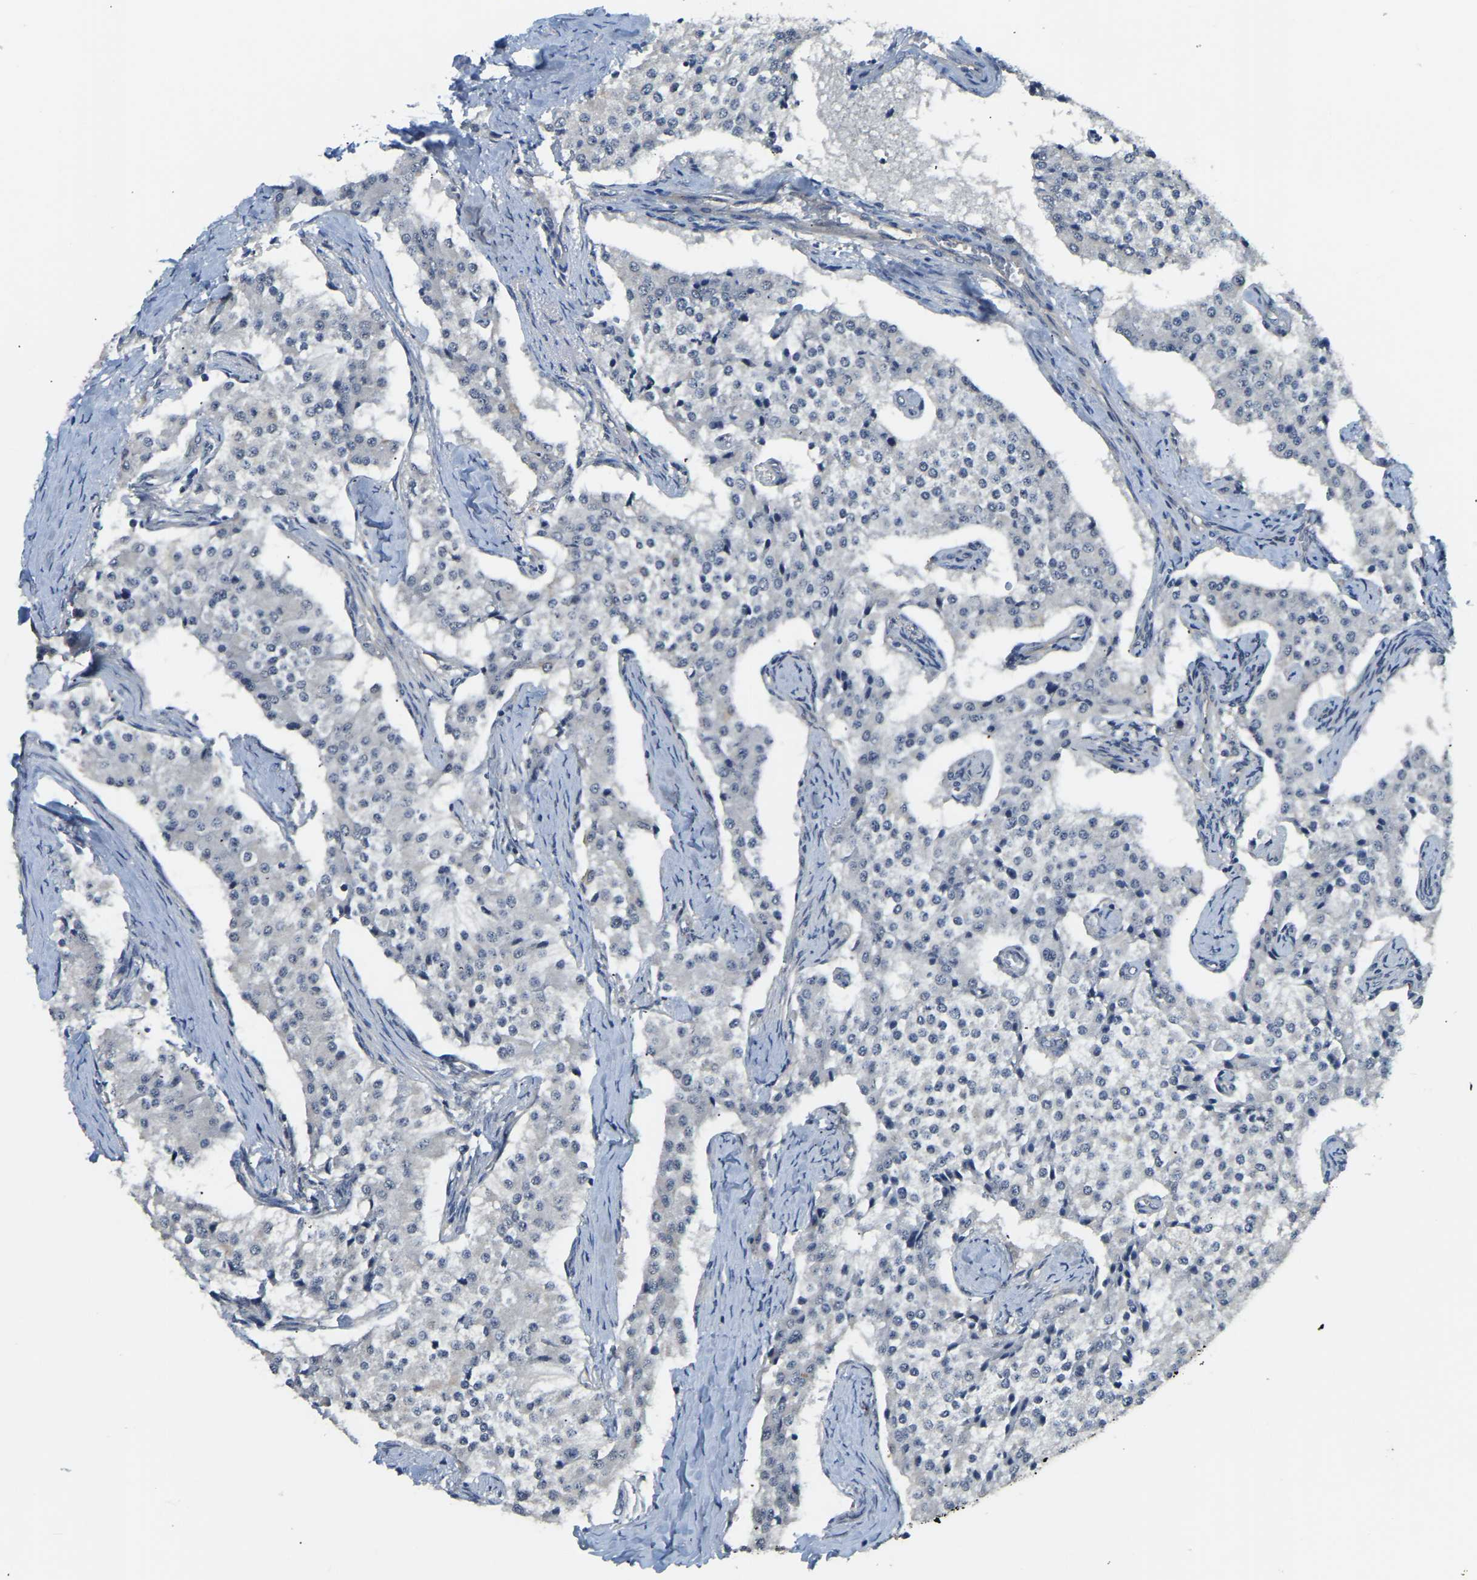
{"staining": {"intensity": "negative", "quantity": "none", "location": "none"}, "tissue": "carcinoid", "cell_type": "Tumor cells", "image_type": "cancer", "snomed": [{"axis": "morphology", "description": "Carcinoid, malignant, NOS"}, {"axis": "topography", "description": "Colon"}], "caption": "Tumor cells show no significant protein staining in carcinoid.", "gene": "AHNAK", "patient": {"sex": "female", "age": 52}}